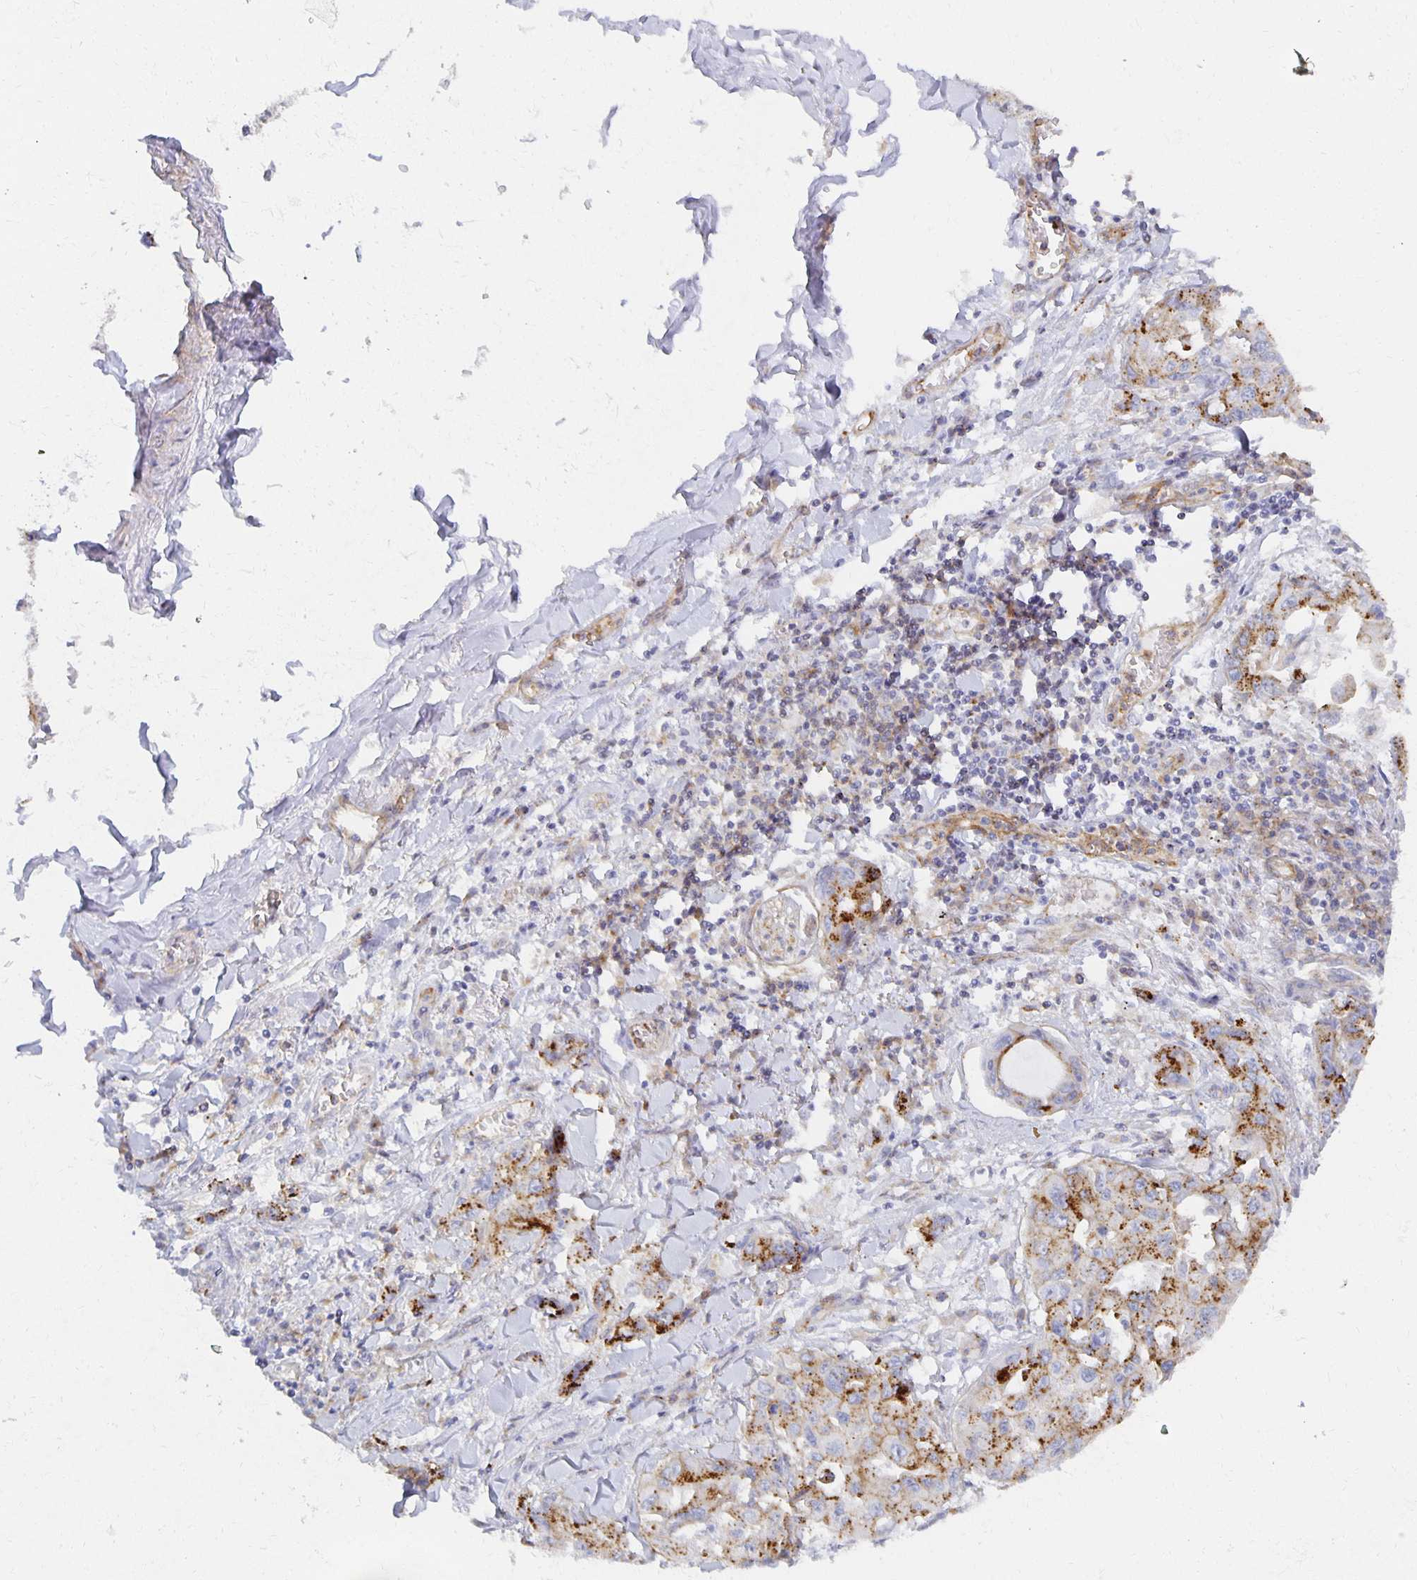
{"staining": {"intensity": "strong", "quantity": ">75%", "location": "cytoplasmic/membranous"}, "tissue": "lung cancer", "cell_type": "Tumor cells", "image_type": "cancer", "snomed": [{"axis": "morphology", "description": "Adenocarcinoma, NOS"}, {"axis": "topography", "description": "Lung"}], "caption": "Immunohistochemistry (DAB (3,3'-diaminobenzidine)) staining of human lung cancer (adenocarcinoma) reveals strong cytoplasmic/membranous protein positivity in about >75% of tumor cells.", "gene": "TAAR1", "patient": {"sex": "male", "age": 64}}